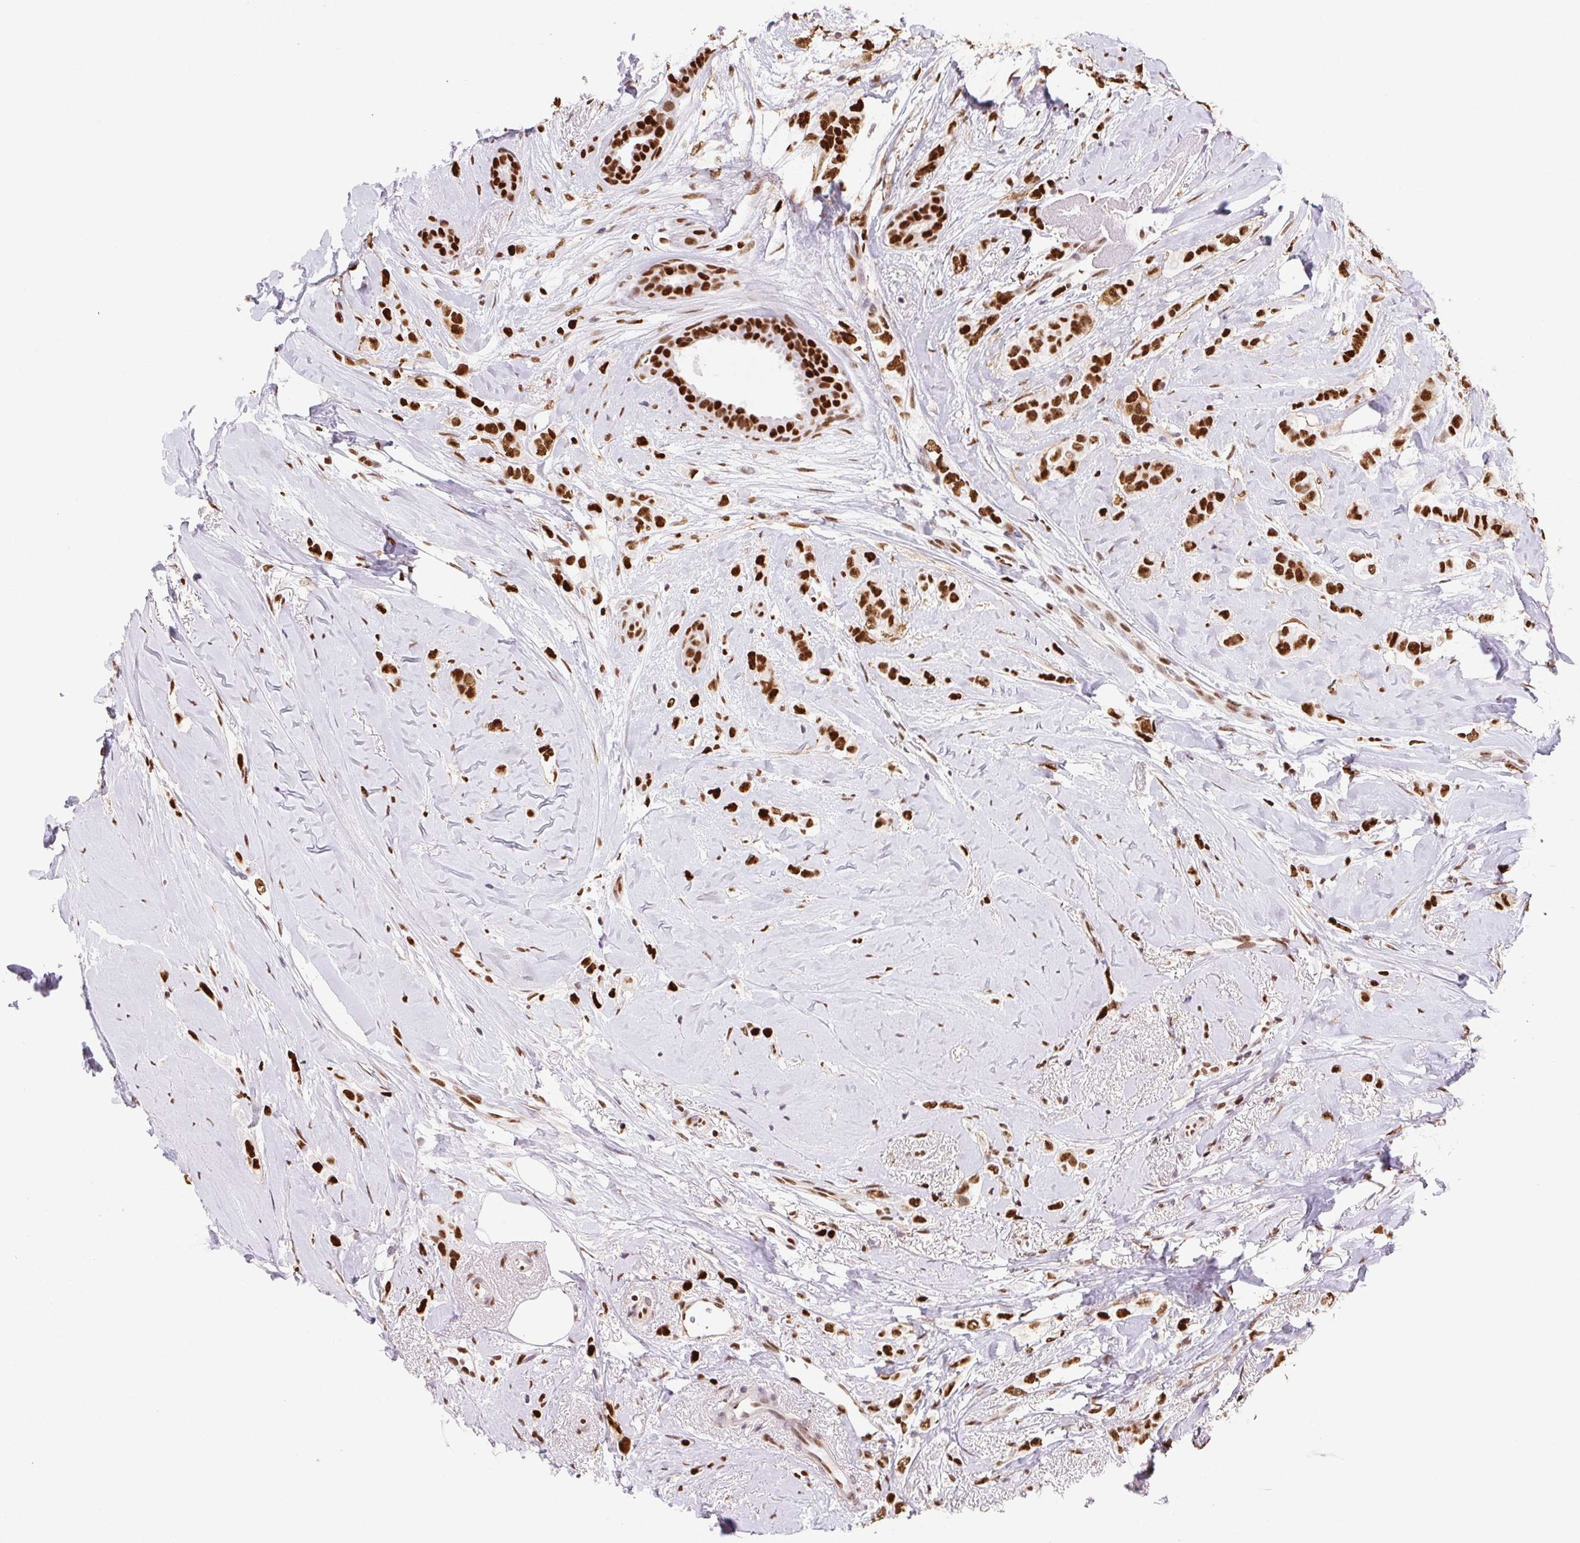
{"staining": {"intensity": "strong", "quantity": ">75%", "location": "nuclear"}, "tissue": "breast cancer", "cell_type": "Tumor cells", "image_type": "cancer", "snomed": [{"axis": "morphology", "description": "Lobular carcinoma"}, {"axis": "topography", "description": "Breast"}], "caption": "The micrograph displays a brown stain indicating the presence of a protein in the nuclear of tumor cells in breast cancer (lobular carcinoma). The staining is performed using DAB brown chromogen to label protein expression. The nuclei are counter-stained blue using hematoxylin.", "gene": "SET", "patient": {"sex": "female", "age": 66}}